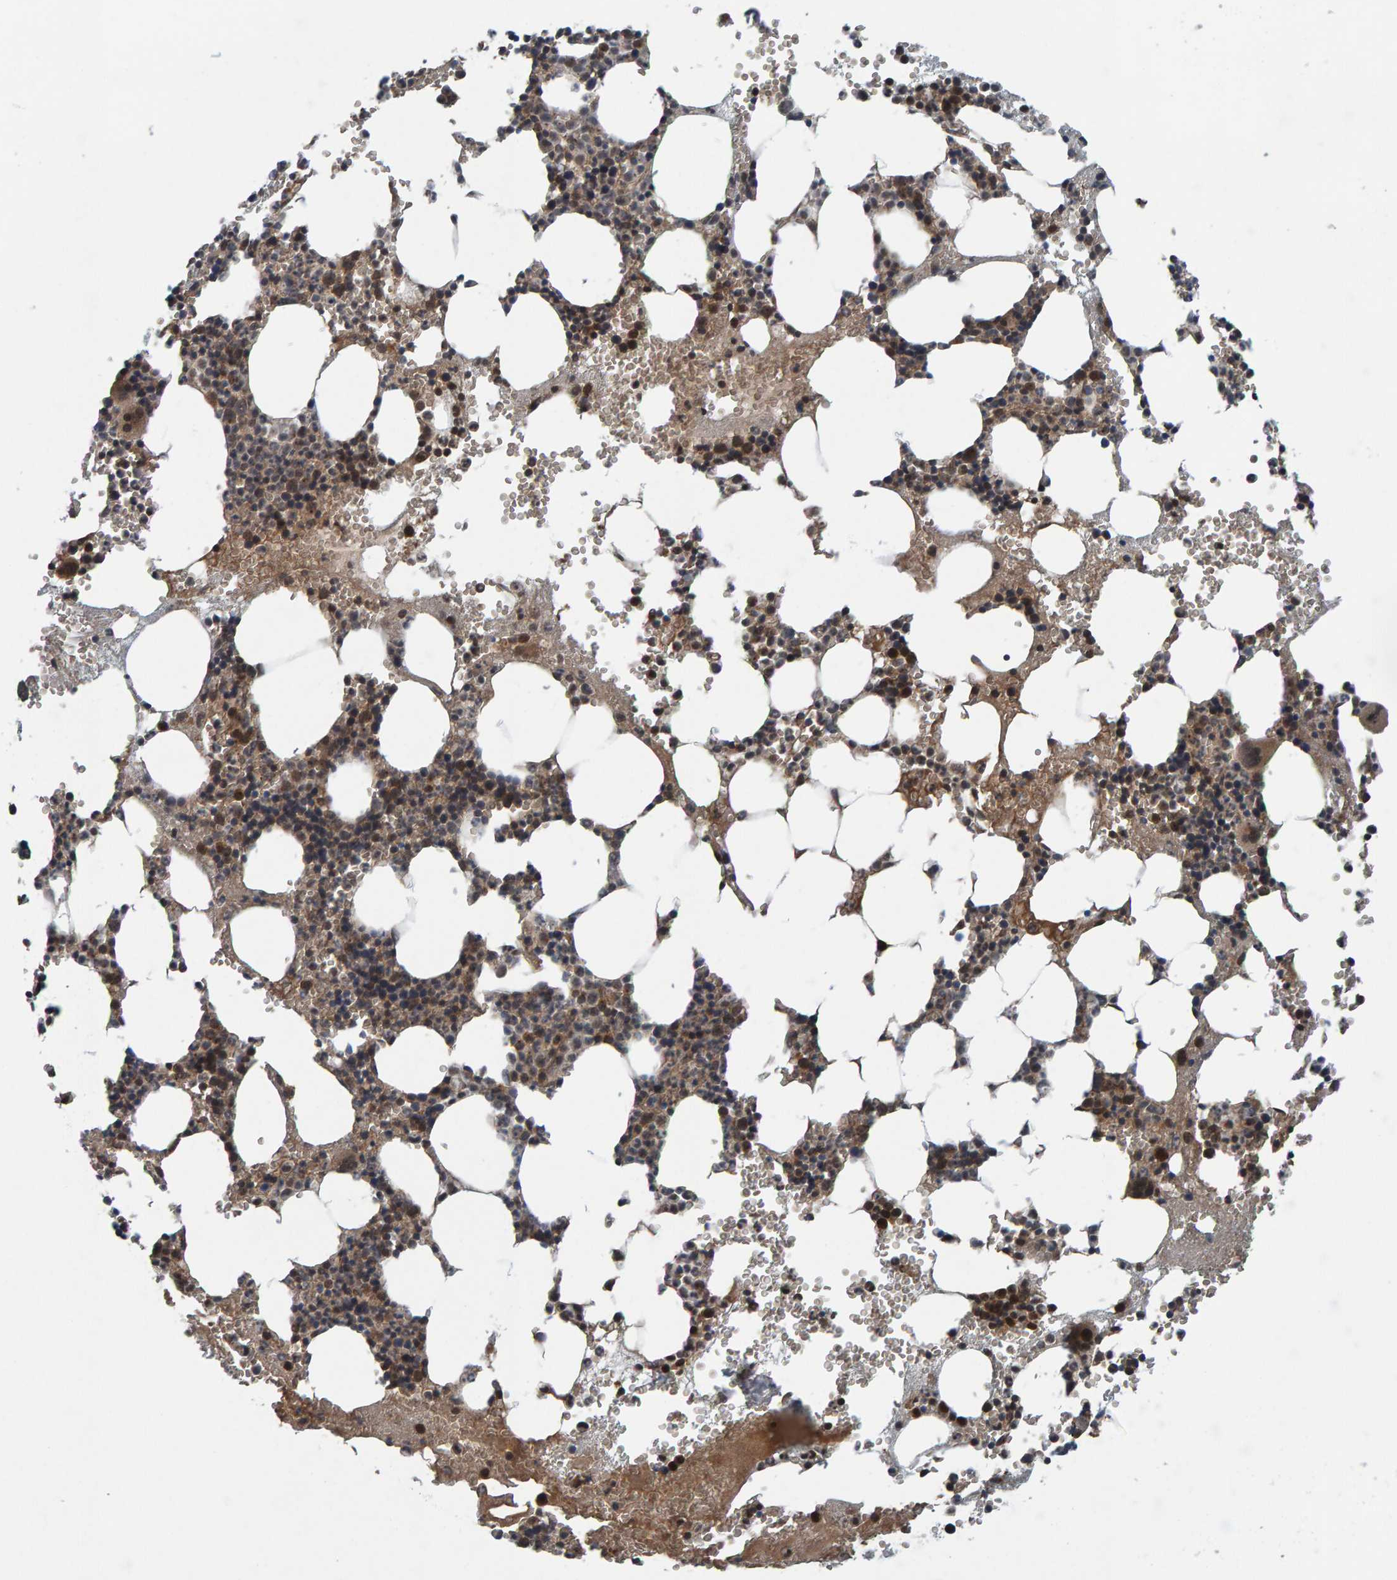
{"staining": {"intensity": "moderate", "quantity": ">75%", "location": "cytoplasmic/membranous"}, "tissue": "bone marrow", "cell_type": "Hematopoietic cells", "image_type": "normal", "snomed": [{"axis": "morphology", "description": "Normal tissue, NOS"}, {"axis": "morphology", "description": "Inflammation, NOS"}, {"axis": "topography", "description": "Bone marrow"}], "caption": "Protein expression by immunohistochemistry (IHC) exhibits moderate cytoplasmic/membranous expression in approximately >75% of hematopoietic cells in unremarkable bone marrow. (DAB IHC with brightfield microscopy, high magnification).", "gene": "CUEDC1", "patient": {"sex": "female", "age": 67}}